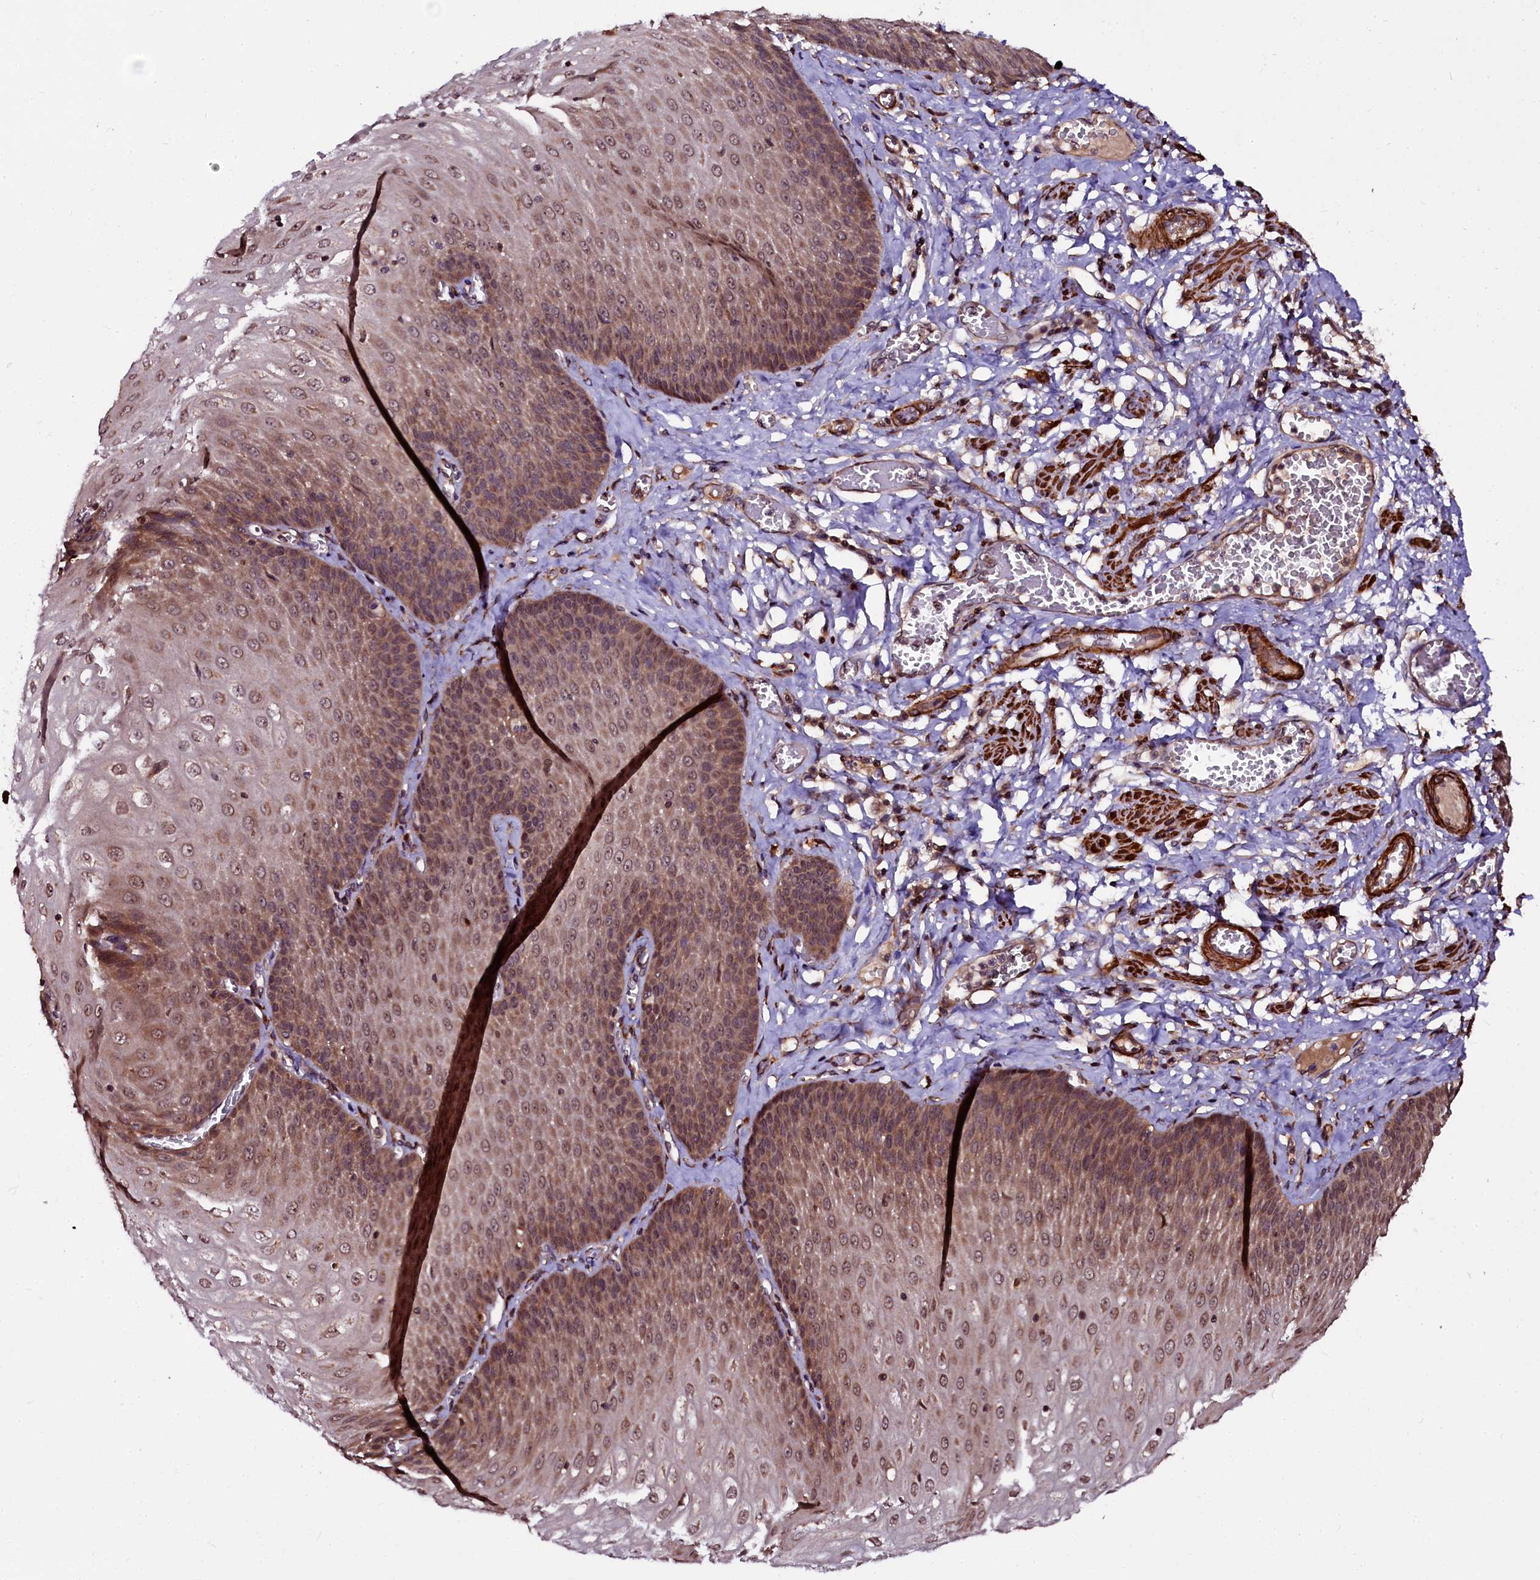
{"staining": {"intensity": "moderate", "quantity": ">75%", "location": "cytoplasmic/membranous,nuclear"}, "tissue": "esophagus", "cell_type": "Squamous epithelial cells", "image_type": "normal", "snomed": [{"axis": "morphology", "description": "Normal tissue, NOS"}, {"axis": "topography", "description": "Esophagus"}], "caption": "Immunohistochemistry (DAB (3,3'-diaminobenzidine)) staining of normal esophagus shows moderate cytoplasmic/membranous,nuclear protein staining in about >75% of squamous epithelial cells.", "gene": "N4BP1", "patient": {"sex": "male", "age": 60}}